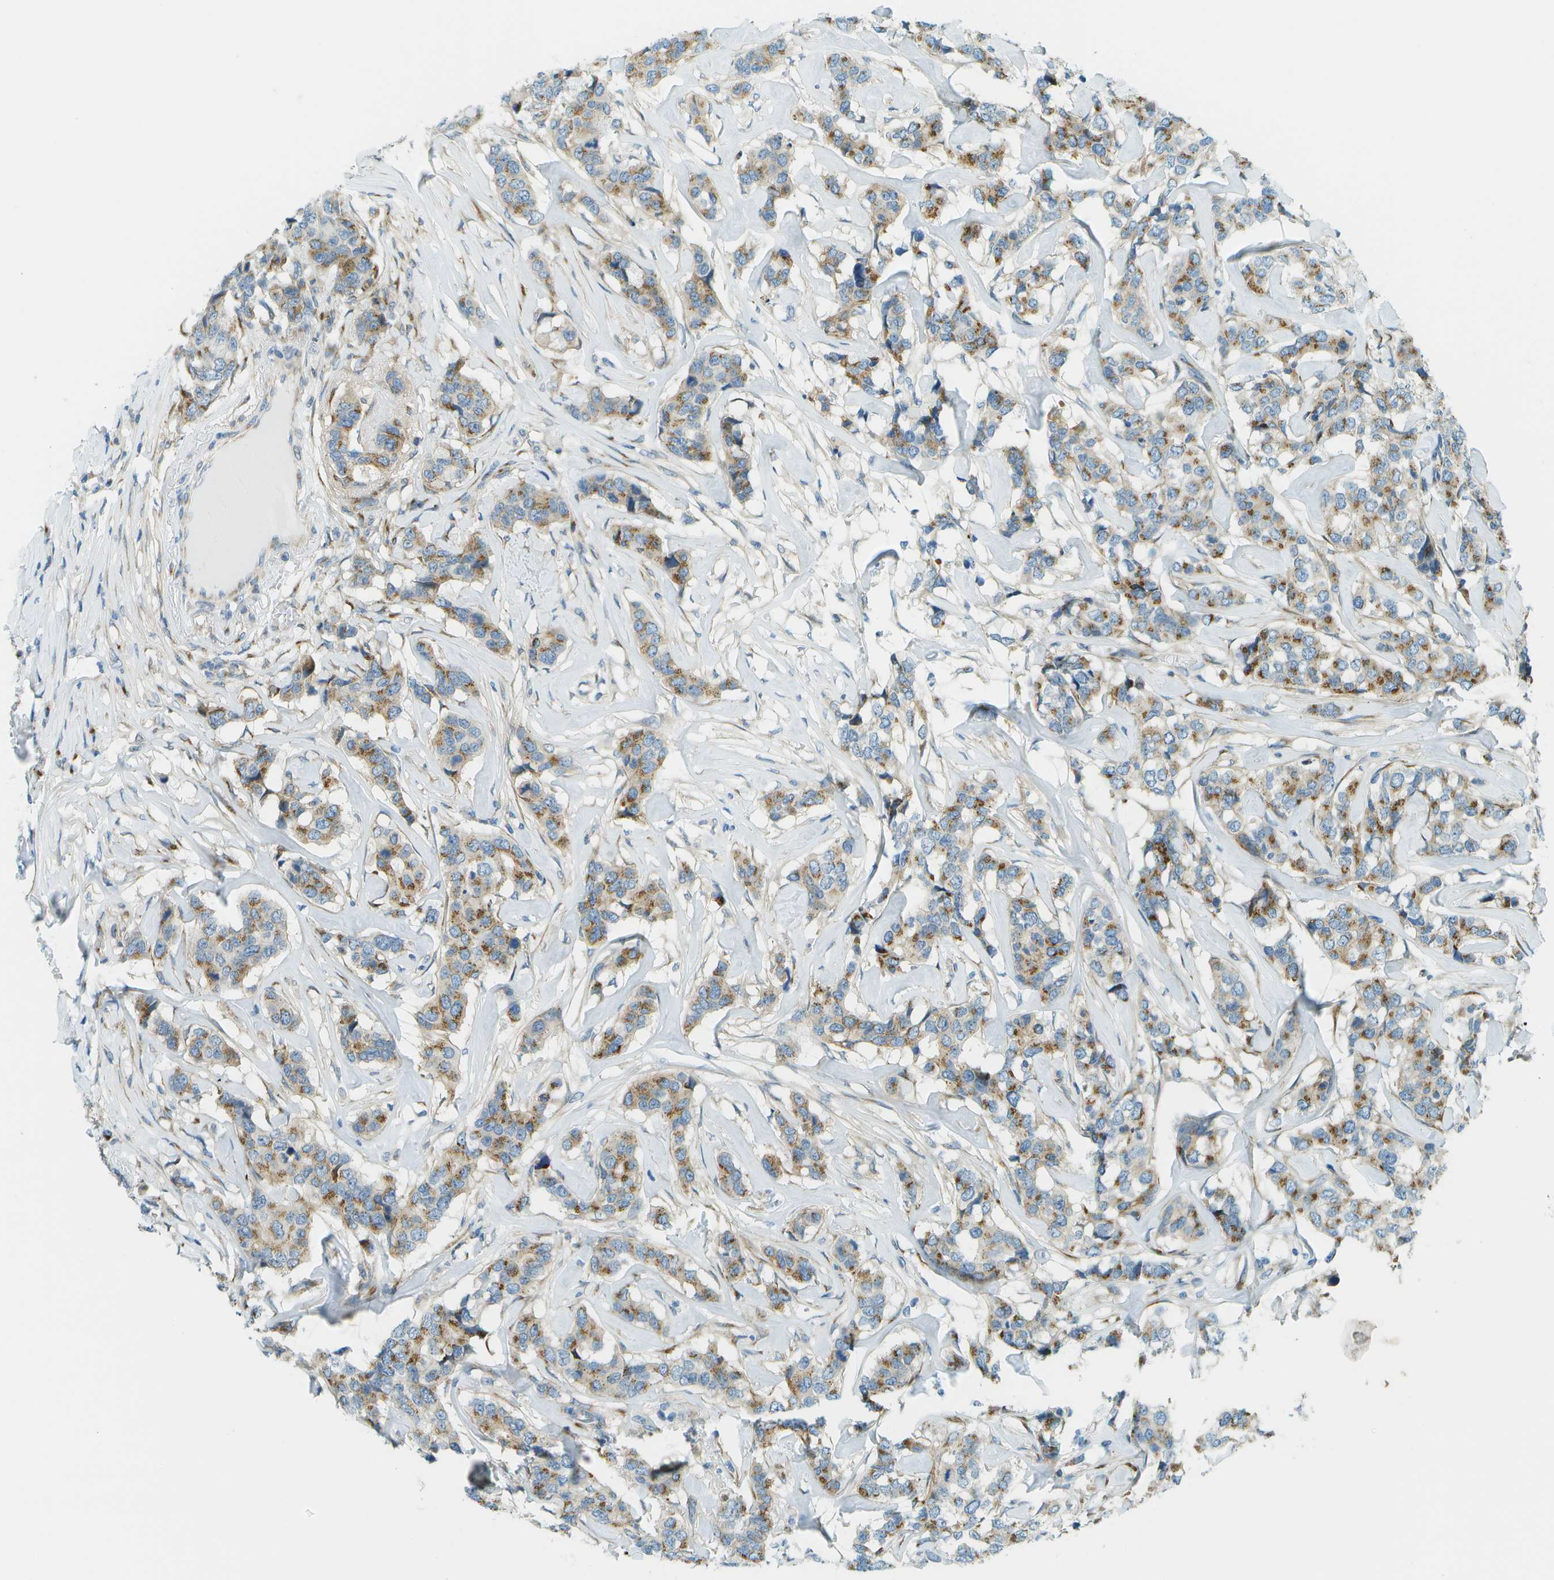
{"staining": {"intensity": "moderate", "quantity": ">75%", "location": "cytoplasmic/membranous"}, "tissue": "breast cancer", "cell_type": "Tumor cells", "image_type": "cancer", "snomed": [{"axis": "morphology", "description": "Lobular carcinoma"}, {"axis": "topography", "description": "Breast"}], "caption": "The micrograph demonstrates a brown stain indicating the presence of a protein in the cytoplasmic/membranous of tumor cells in lobular carcinoma (breast). Nuclei are stained in blue.", "gene": "ACBD3", "patient": {"sex": "female", "age": 59}}